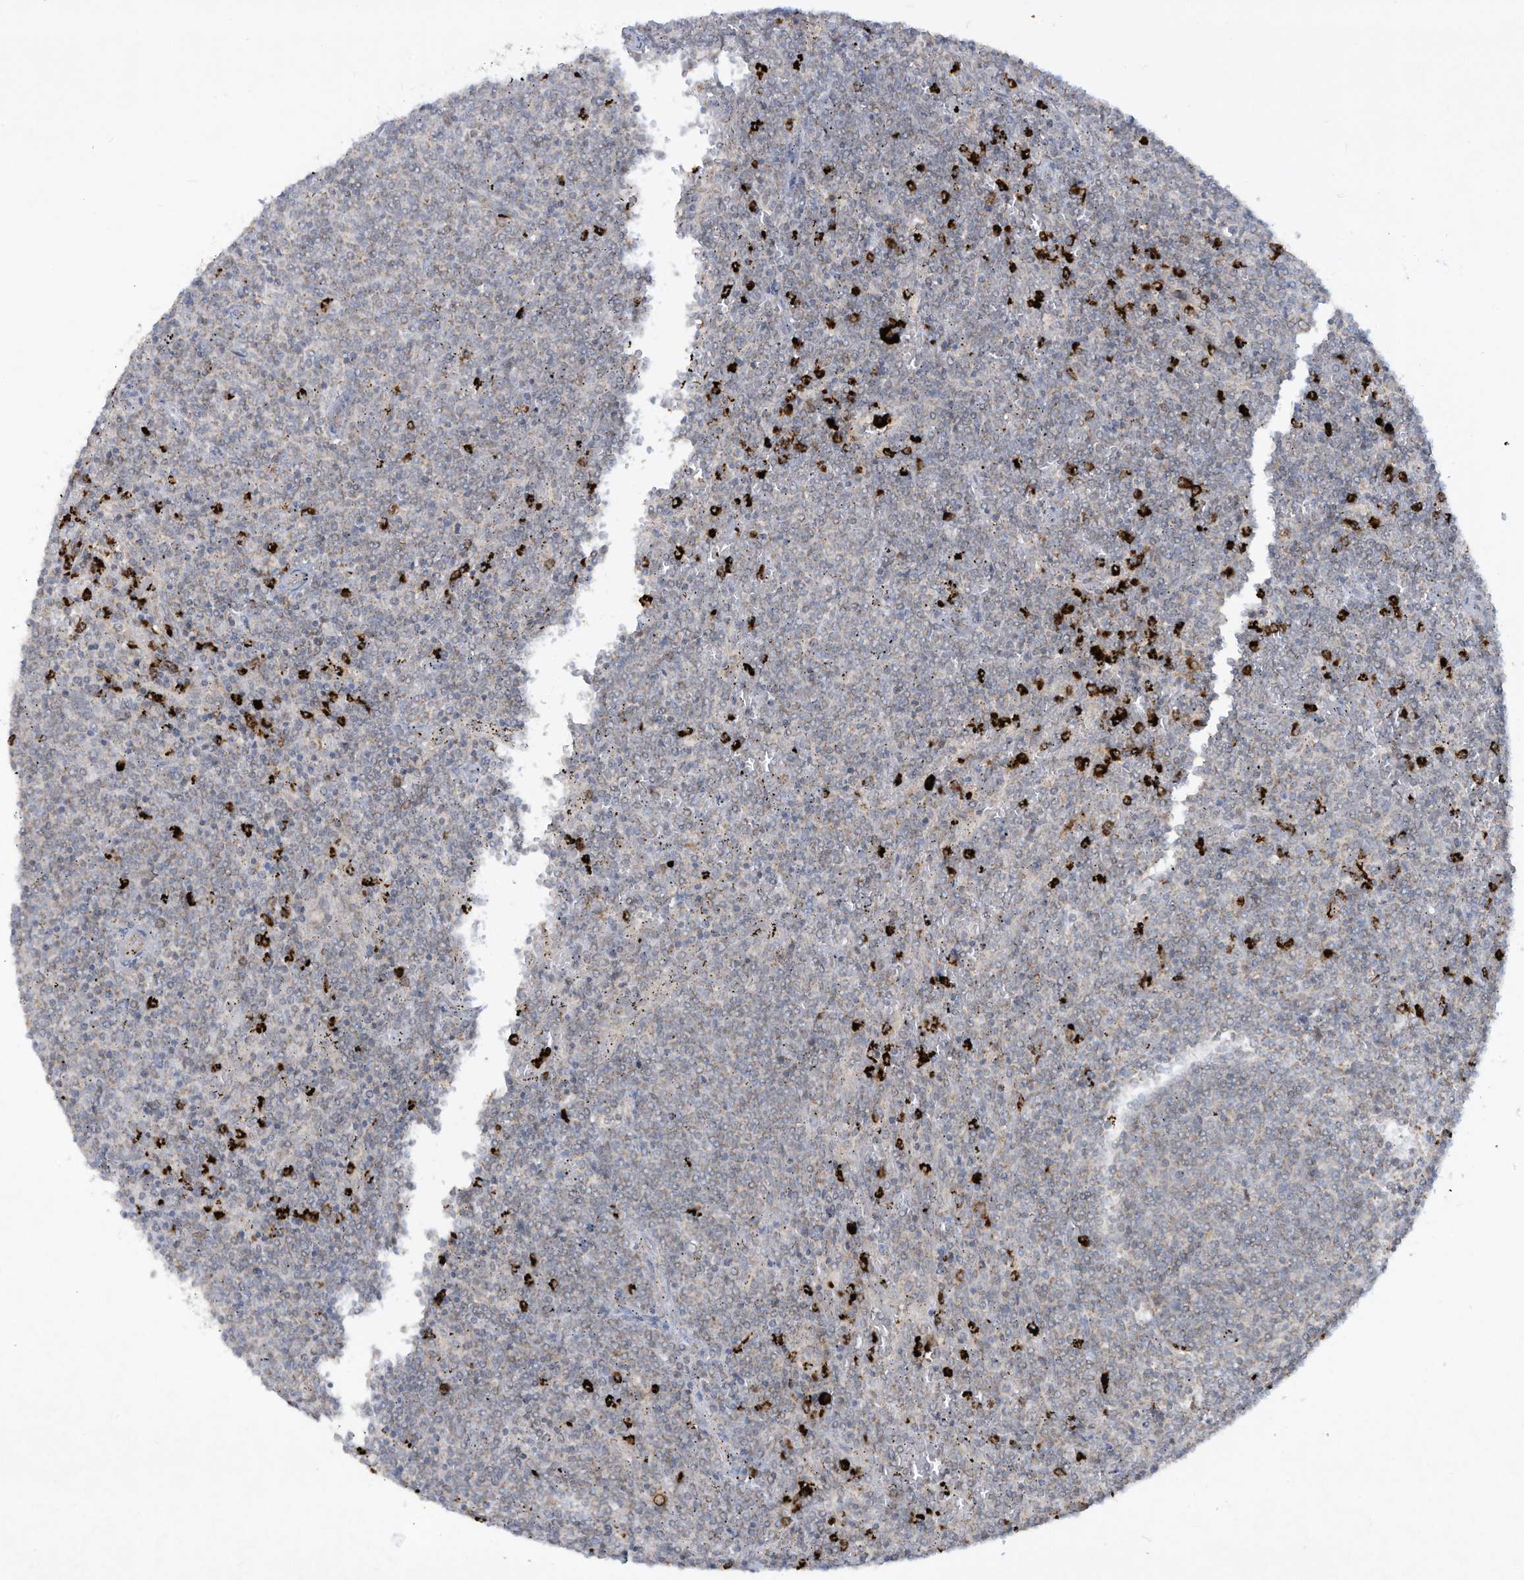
{"staining": {"intensity": "negative", "quantity": "none", "location": "none"}, "tissue": "lymphoma", "cell_type": "Tumor cells", "image_type": "cancer", "snomed": [{"axis": "morphology", "description": "Malignant lymphoma, non-Hodgkin's type, Low grade"}, {"axis": "topography", "description": "Spleen"}], "caption": "DAB immunohistochemical staining of human malignant lymphoma, non-Hodgkin's type (low-grade) exhibits no significant expression in tumor cells. (IHC, brightfield microscopy, high magnification).", "gene": "CHRNA4", "patient": {"sex": "female", "age": 50}}